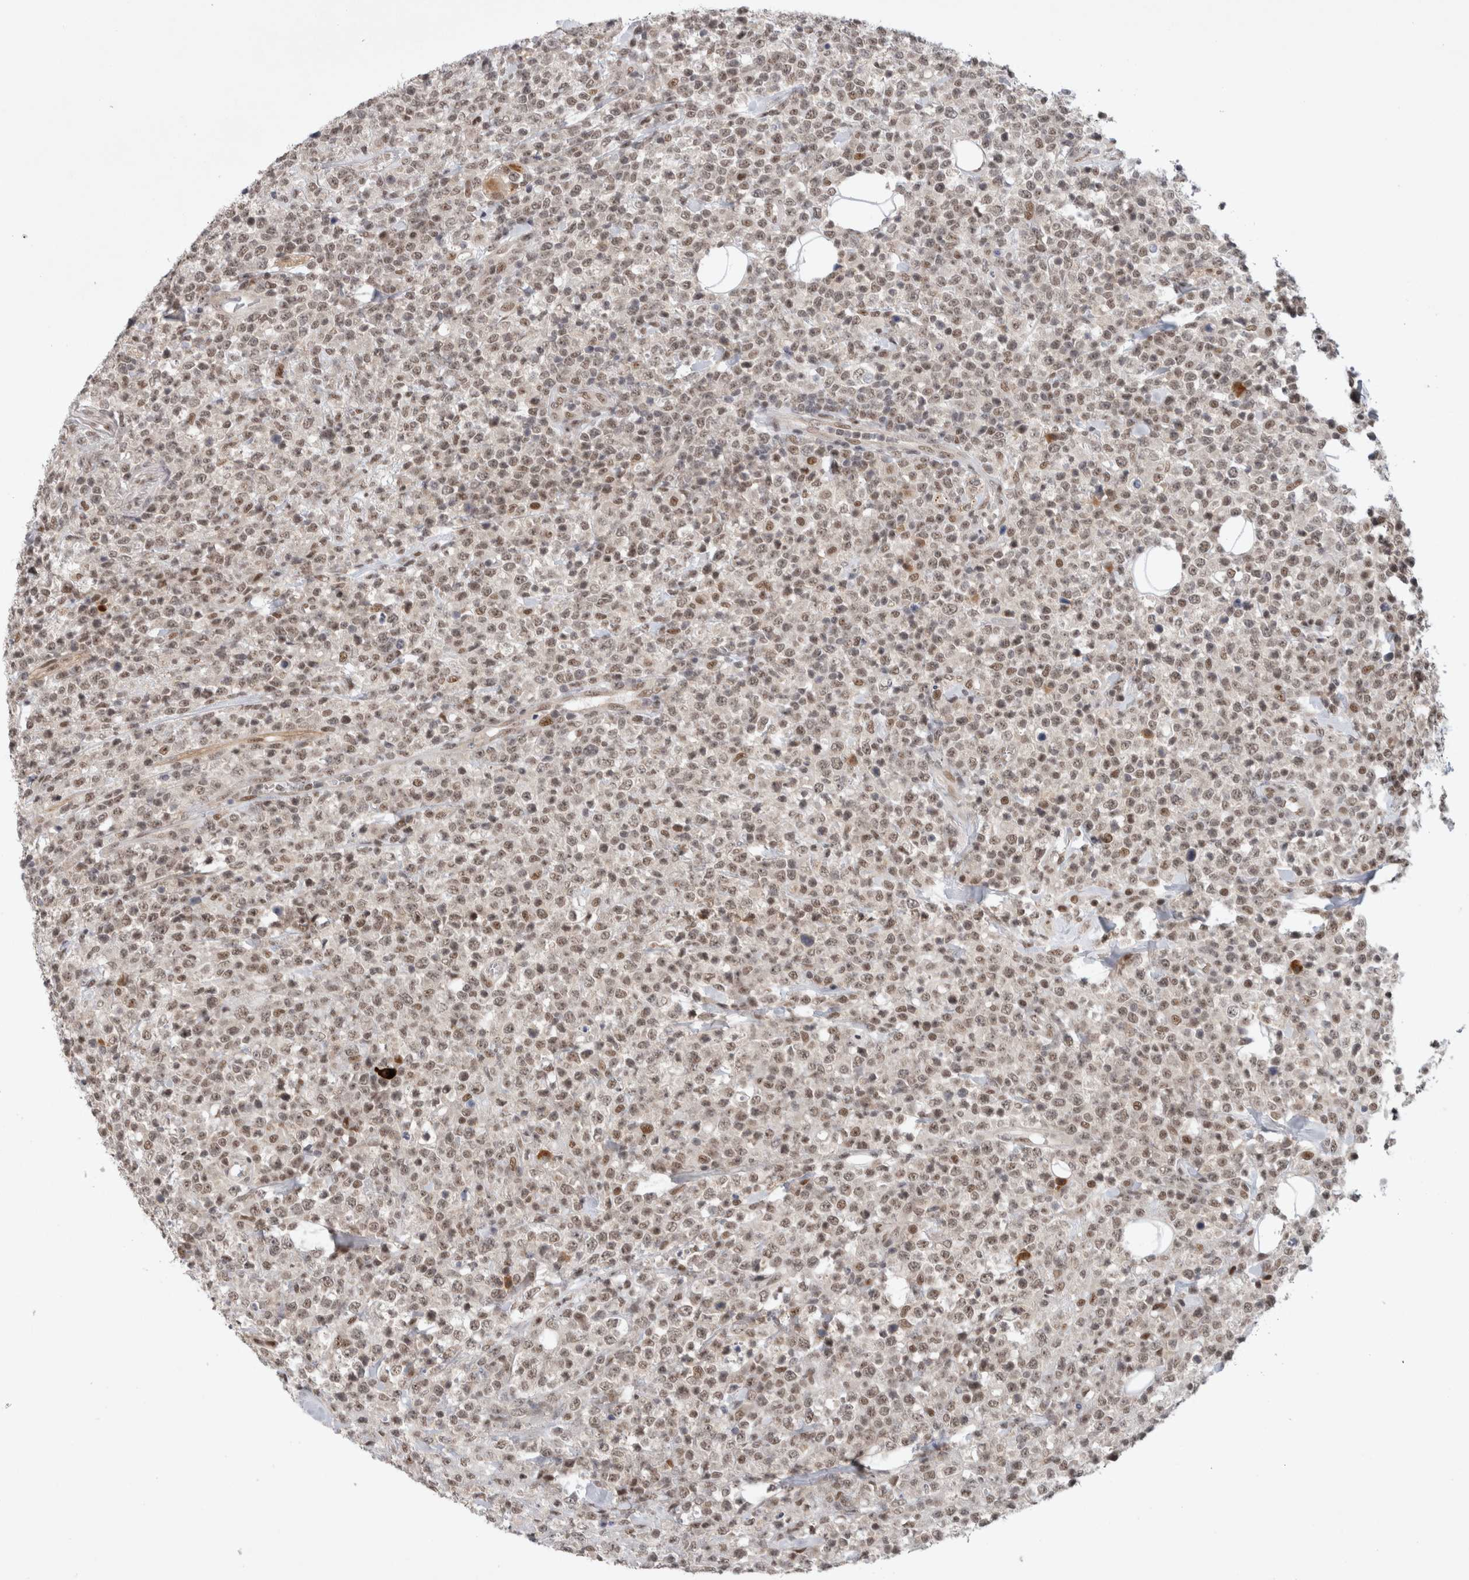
{"staining": {"intensity": "weak", "quantity": ">75%", "location": "nuclear"}, "tissue": "lymphoma", "cell_type": "Tumor cells", "image_type": "cancer", "snomed": [{"axis": "morphology", "description": "Malignant lymphoma, non-Hodgkin's type, High grade"}, {"axis": "topography", "description": "Colon"}], "caption": "This is a histology image of immunohistochemistry (IHC) staining of lymphoma, which shows weak positivity in the nuclear of tumor cells.", "gene": "HESX1", "patient": {"sex": "female", "age": 53}}